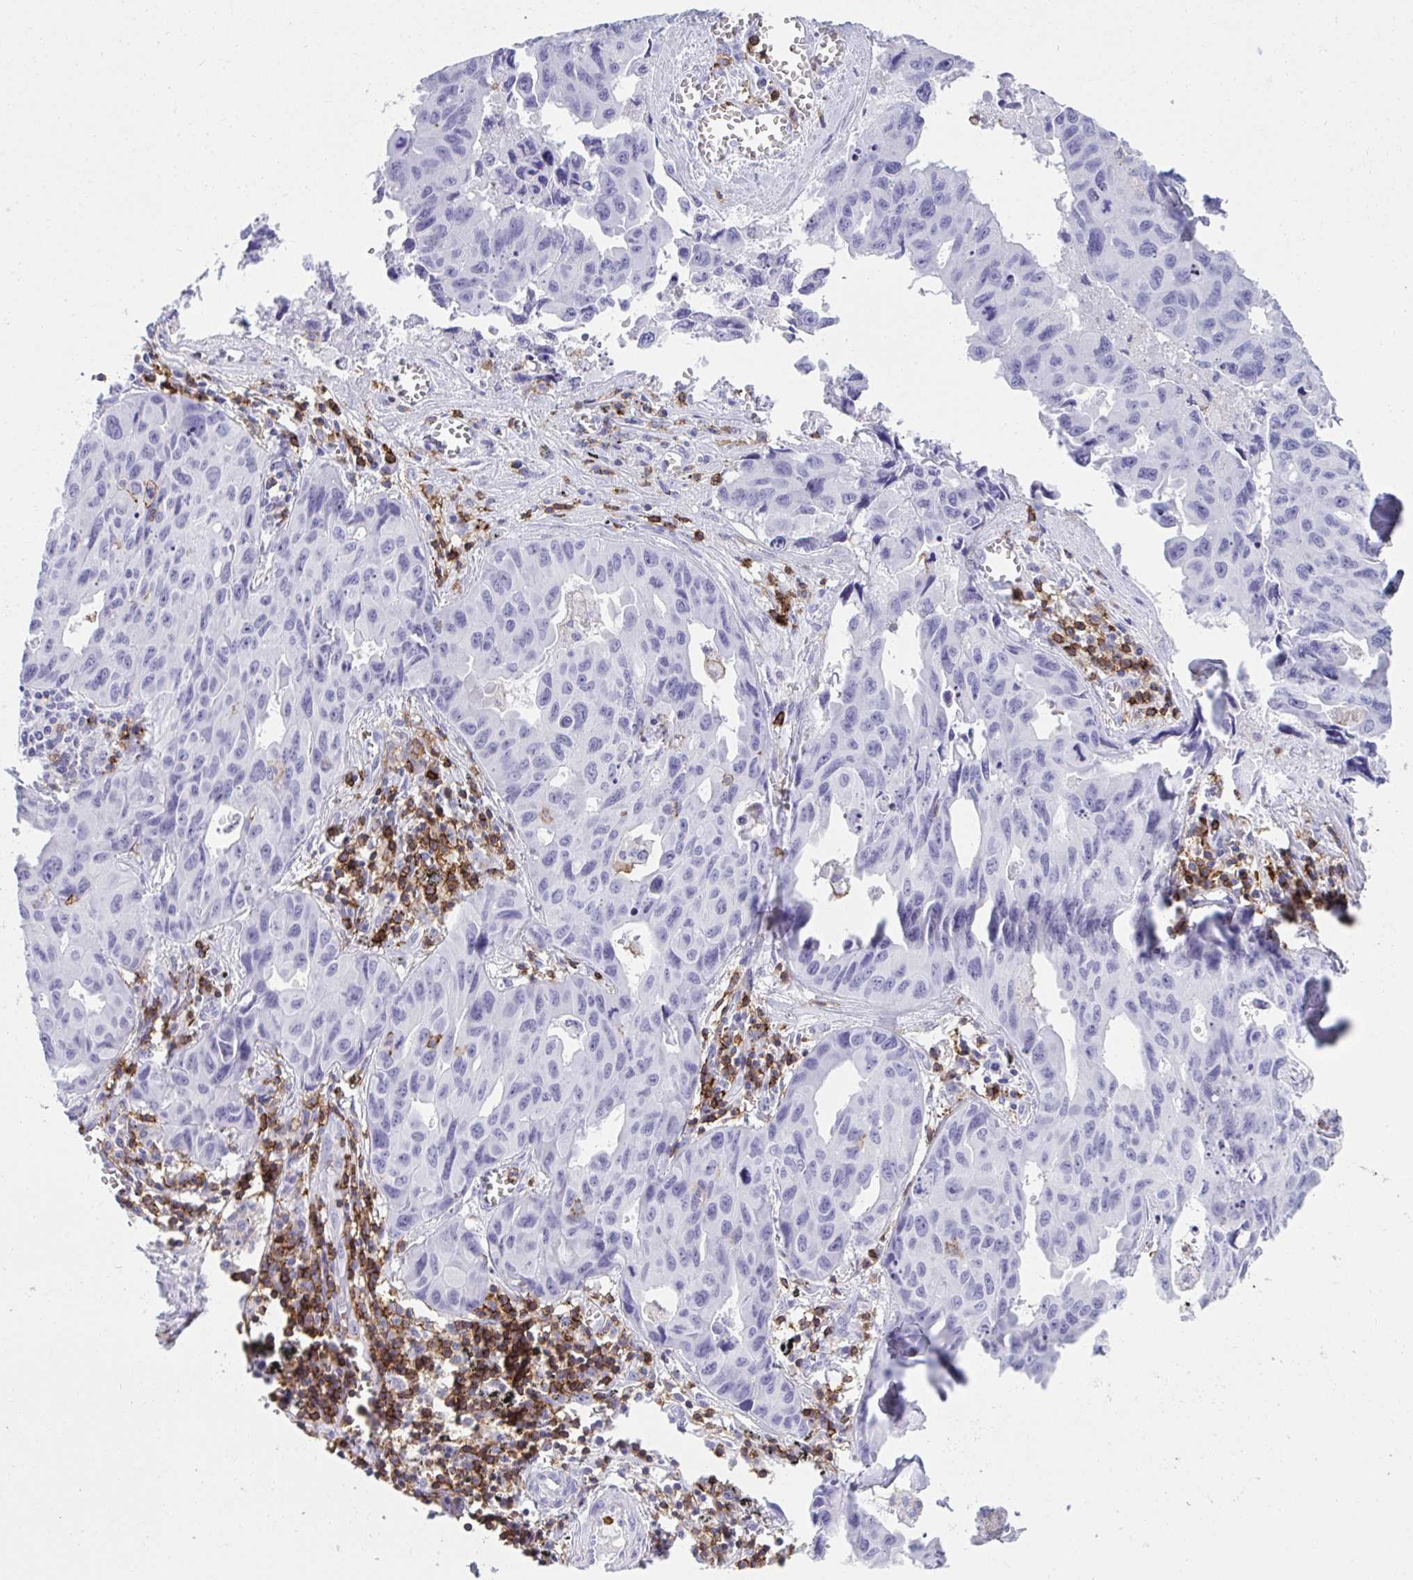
{"staining": {"intensity": "negative", "quantity": "none", "location": "none"}, "tissue": "lung cancer", "cell_type": "Tumor cells", "image_type": "cancer", "snomed": [{"axis": "morphology", "description": "Adenocarcinoma, NOS"}, {"axis": "topography", "description": "Lymph node"}, {"axis": "topography", "description": "Lung"}], "caption": "There is no significant staining in tumor cells of lung cancer (adenocarcinoma).", "gene": "SPN", "patient": {"sex": "male", "age": 64}}